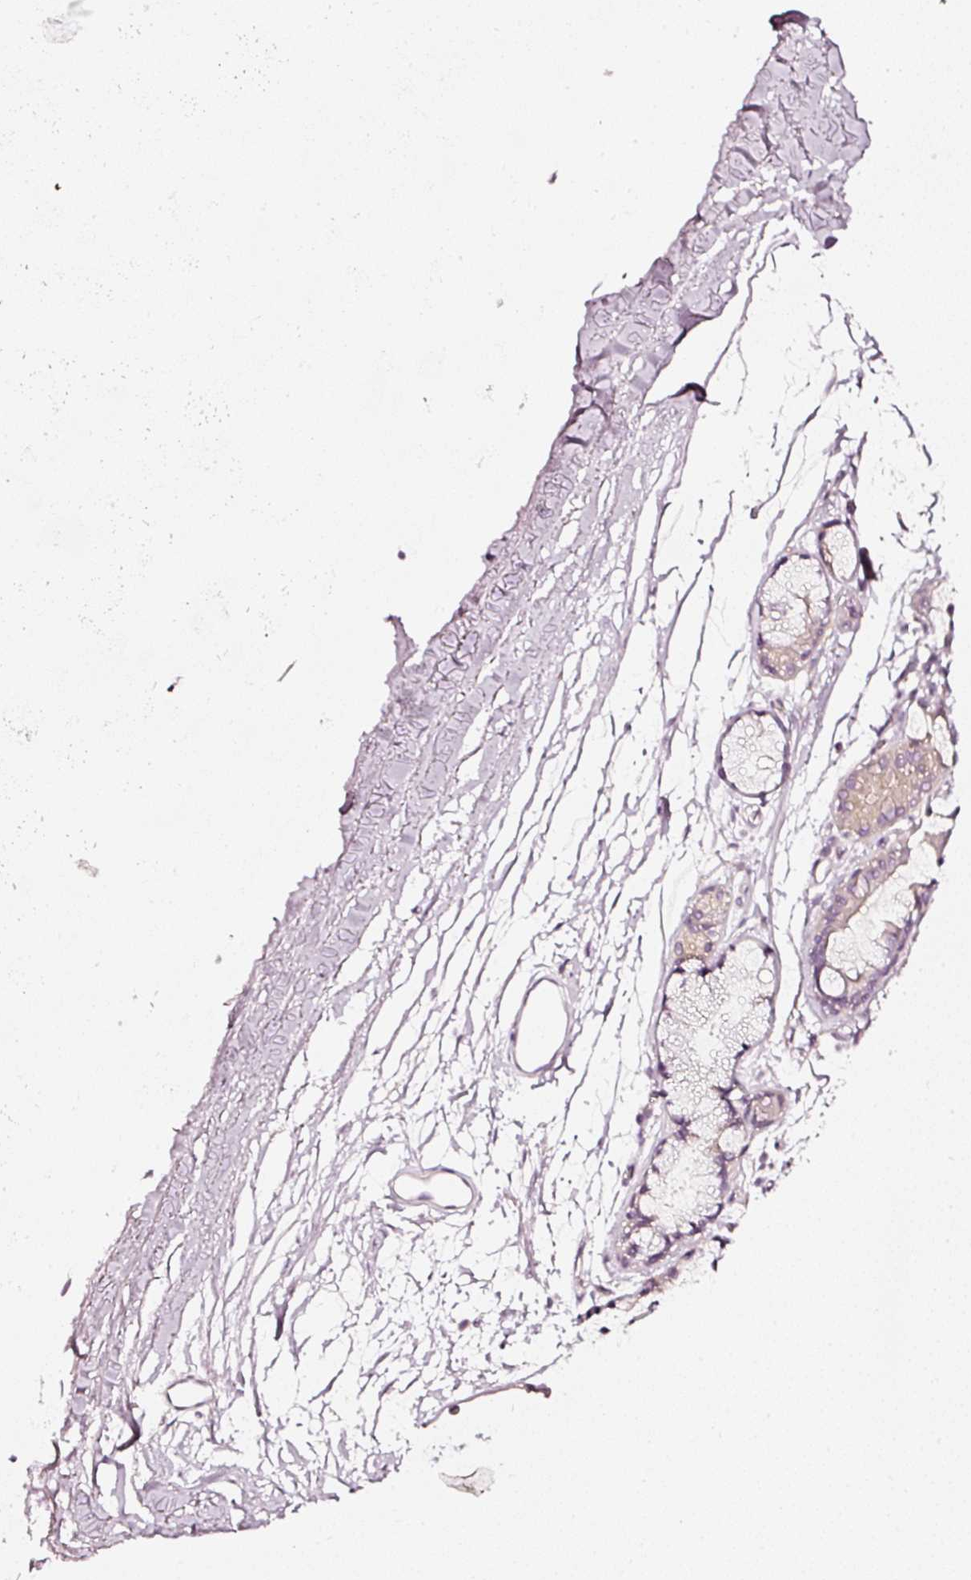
{"staining": {"intensity": "weak", "quantity": "25%-75%", "location": "cytoplasmic/membranous"}, "tissue": "adipose tissue", "cell_type": "Adipocytes", "image_type": "normal", "snomed": [{"axis": "morphology", "description": "Normal tissue, NOS"}, {"axis": "topography", "description": "Cartilage tissue"}, {"axis": "topography", "description": "Bronchus"}], "caption": "Immunohistochemistry of benign adipose tissue exhibits low levels of weak cytoplasmic/membranous positivity in about 25%-75% of adipocytes. (IHC, brightfield microscopy, high magnification).", "gene": "CNP", "patient": {"sex": "female", "age": 72}}